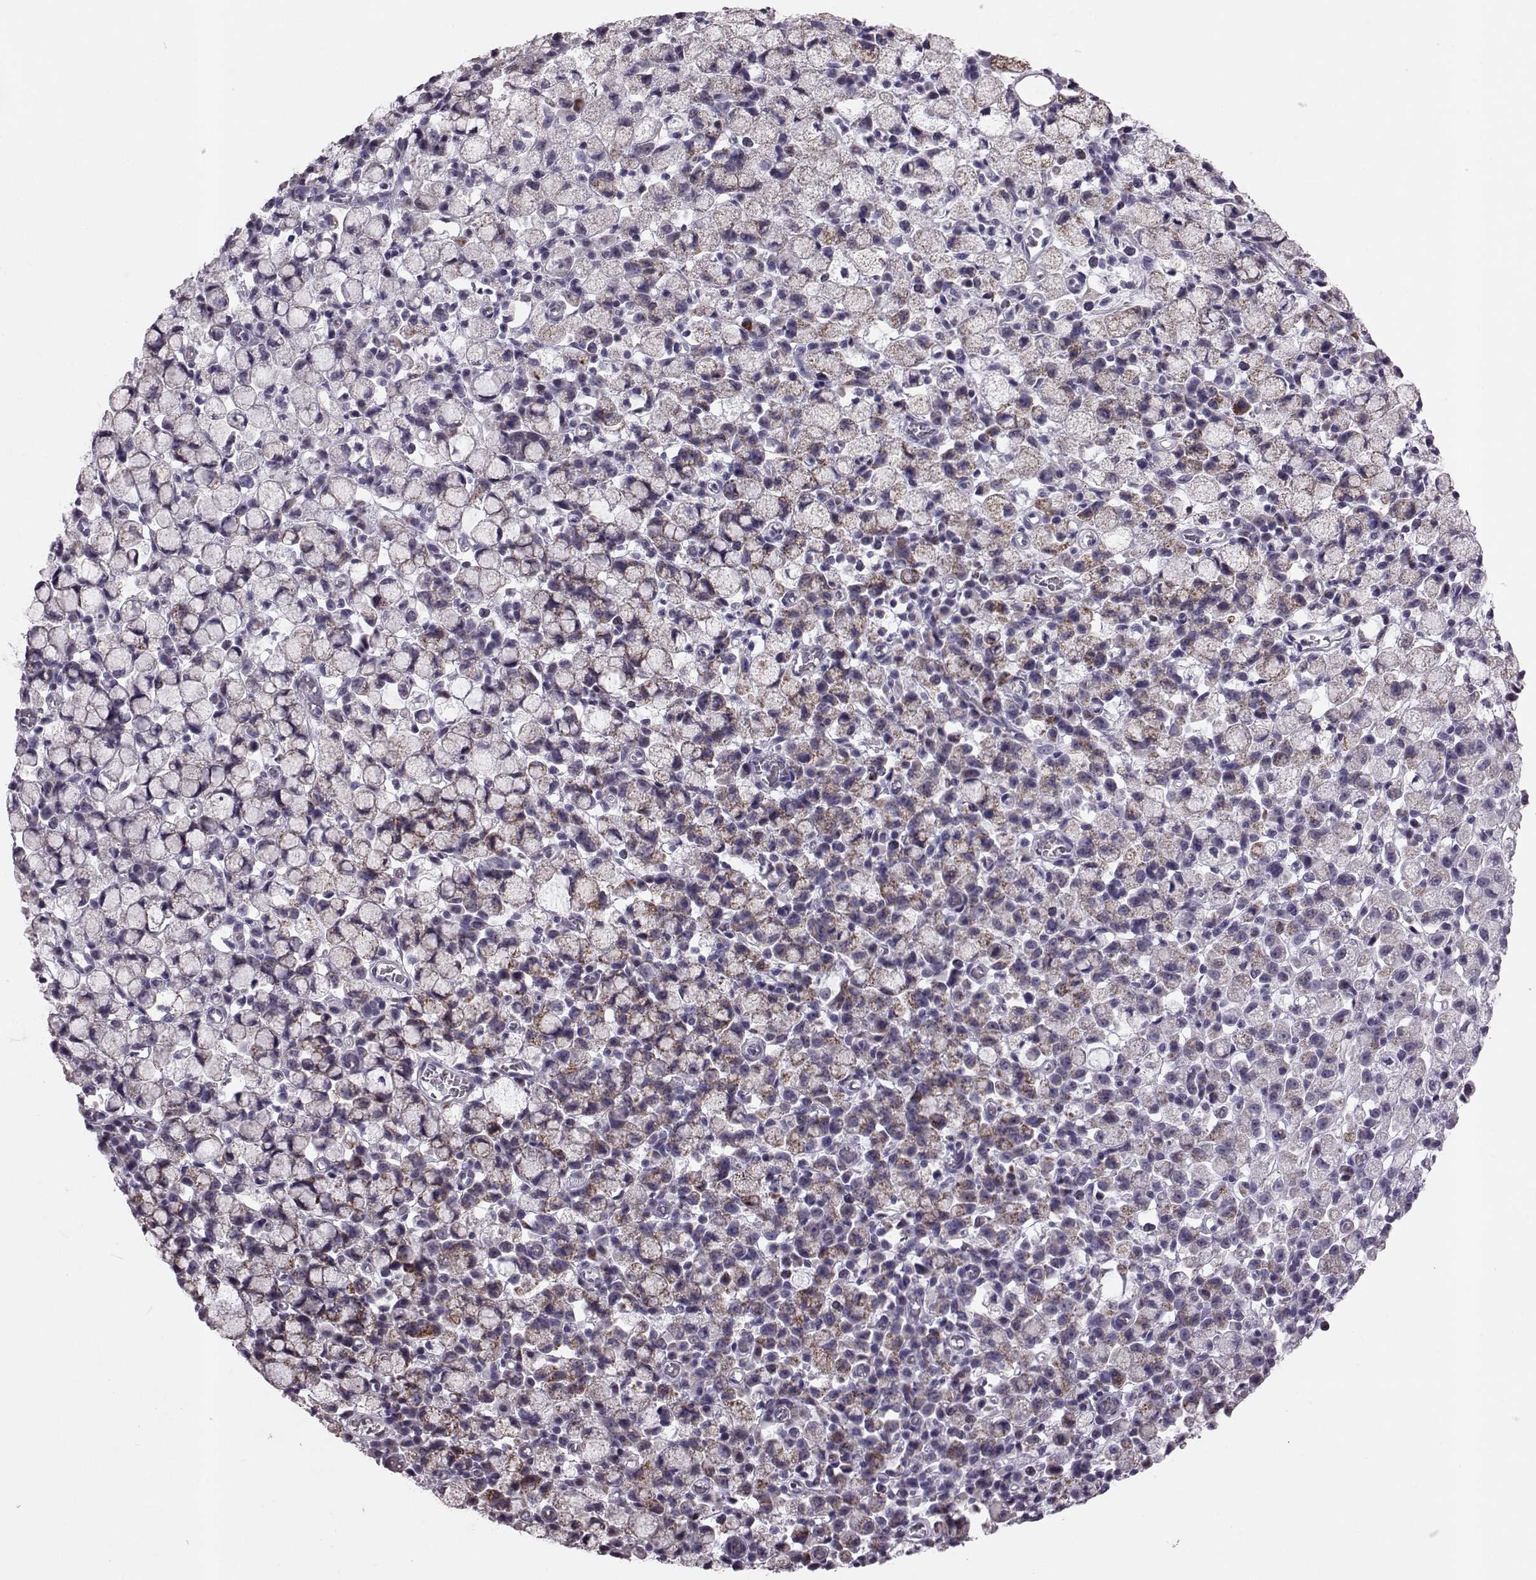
{"staining": {"intensity": "moderate", "quantity": ">75%", "location": "cytoplasmic/membranous"}, "tissue": "stomach cancer", "cell_type": "Tumor cells", "image_type": "cancer", "snomed": [{"axis": "morphology", "description": "Adenocarcinoma, NOS"}, {"axis": "topography", "description": "Stomach"}], "caption": "Tumor cells display medium levels of moderate cytoplasmic/membranous expression in about >75% of cells in human stomach cancer (adenocarcinoma).", "gene": "RIMS2", "patient": {"sex": "male", "age": 58}}